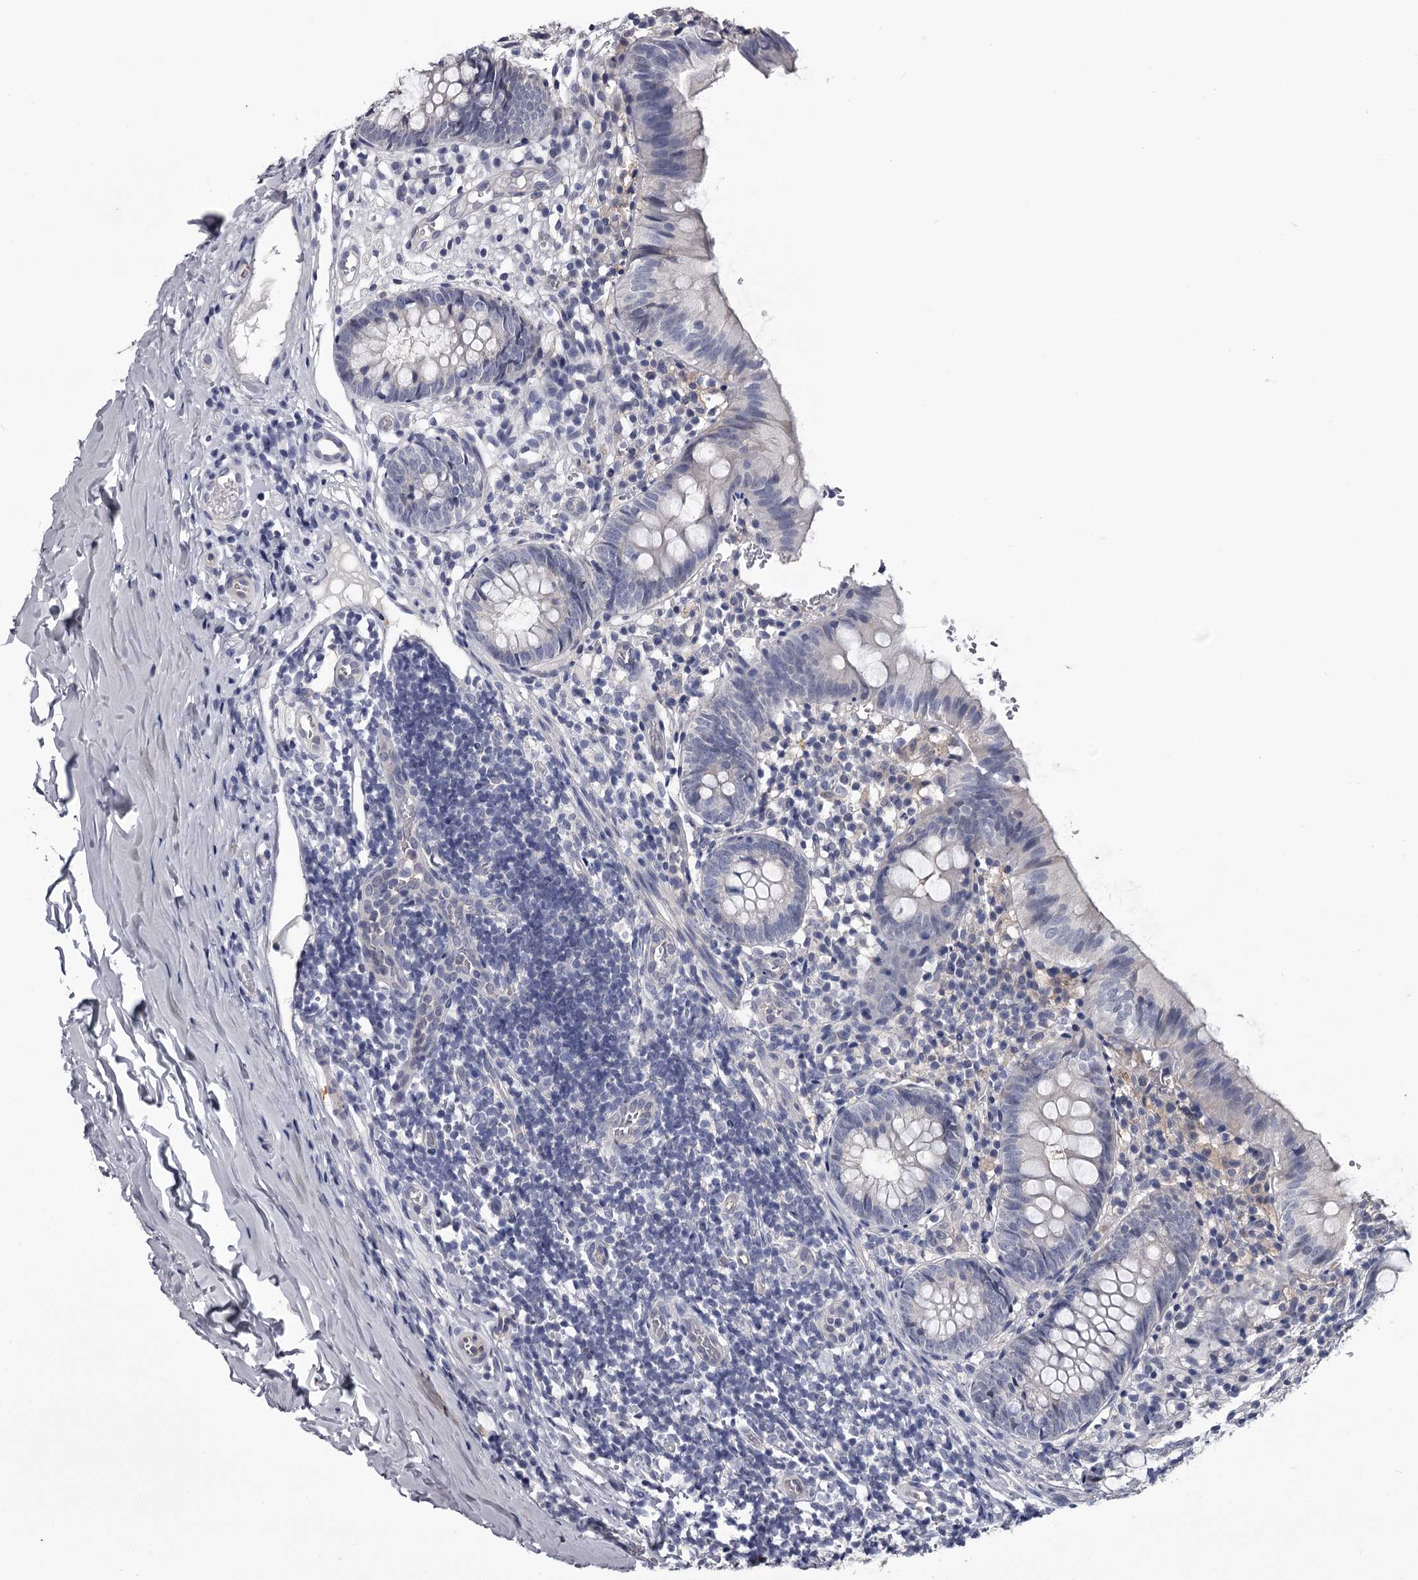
{"staining": {"intensity": "negative", "quantity": "none", "location": "none"}, "tissue": "appendix", "cell_type": "Glandular cells", "image_type": "normal", "snomed": [{"axis": "morphology", "description": "Normal tissue, NOS"}, {"axis": "topography", "description": "Appendix"}], "caption": "High magnification brightfield microscopy of unremarkable appendix stained with DAB (brown) and counterstained with hematoxylin (blue): glandular cells show no significant expression.", "gene": "GSTO1", "patient": {"sex": "male", "age": 8}}